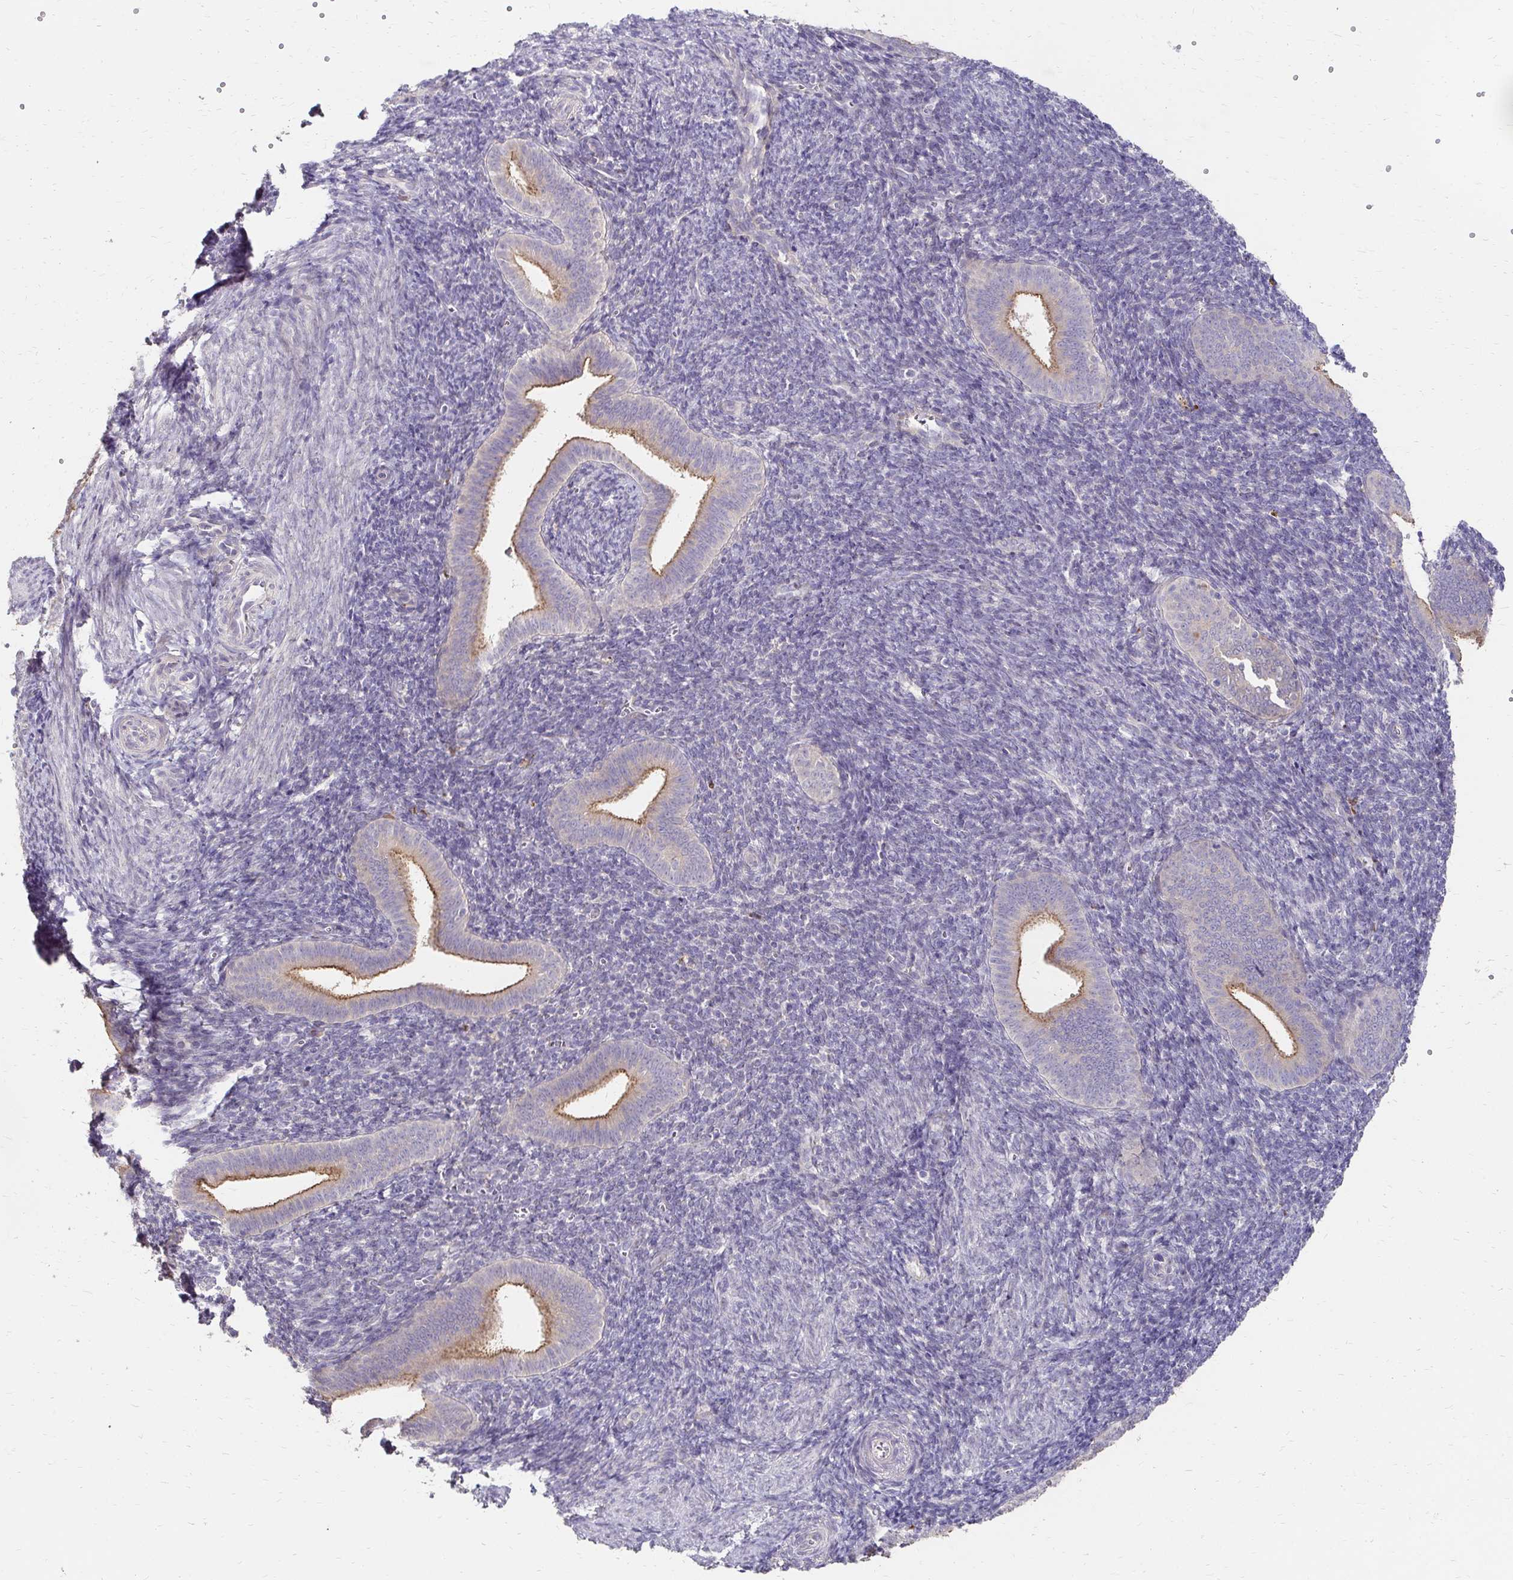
{"staining": {"intensity": "negative", "quantity": "none", "location": "none"}, "tissue": "endometrium", "cell_type": "Cells in endometrial stroma", "image_type": "normal", "snomed": [{"axis": "morphology", "description": "Normal tissue, NOS"}, {"axis": "topography", "description": "Endometrium"}], "caption": "Immunohistochemistry of normal endometrium reveals no staining in cells in endometrial stroma.", "gene": "PRIMA1", "patient": {"sex": "female", "age": 25}}